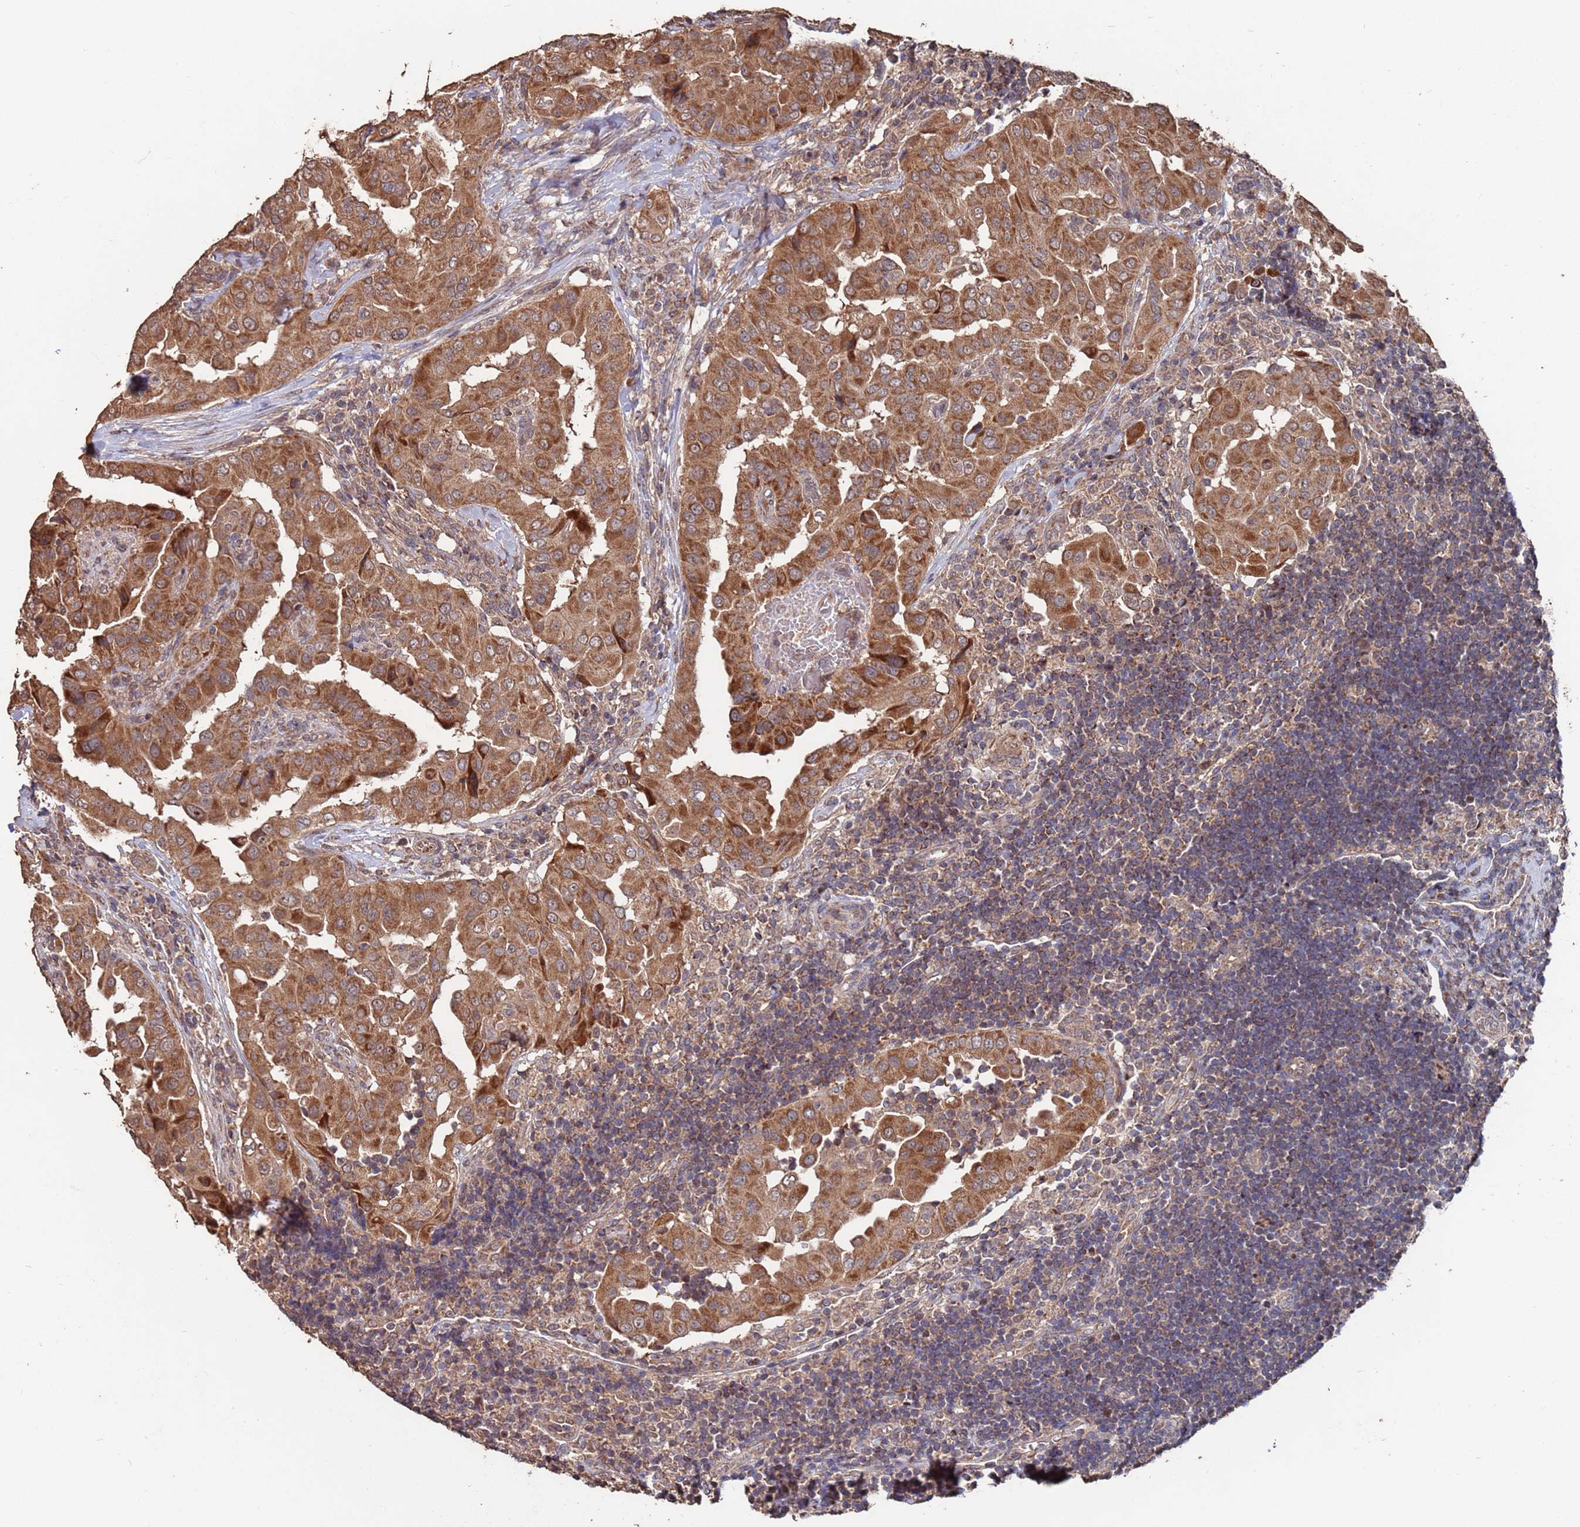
{"staining": {"intensity": "strong", "quantity": ">75%", "location": "cytoplasmic/membranous"}, "tissue": "thyroid cancer", "cell_type": "Tumor cells", "image_type": "cancer", "snomed": [{"axis": "morphology", "description": "Papillary adenocarcinoma, NOS"}, {"axis": "topography", "description": "Thyroid gland"}], "caption": "The photomicrograph displays staining of papillary adenocarcinoma (thyroid), revealing strong cytoplasmic/membranous protein expression (brown color) within tumor cells. (Stains: DAB in brown, nuclei in blue, Microscopy: brightfield microscopy at high magnification).", "gene": "PRR7", "patient": {"sex": "male", "age": 33}}